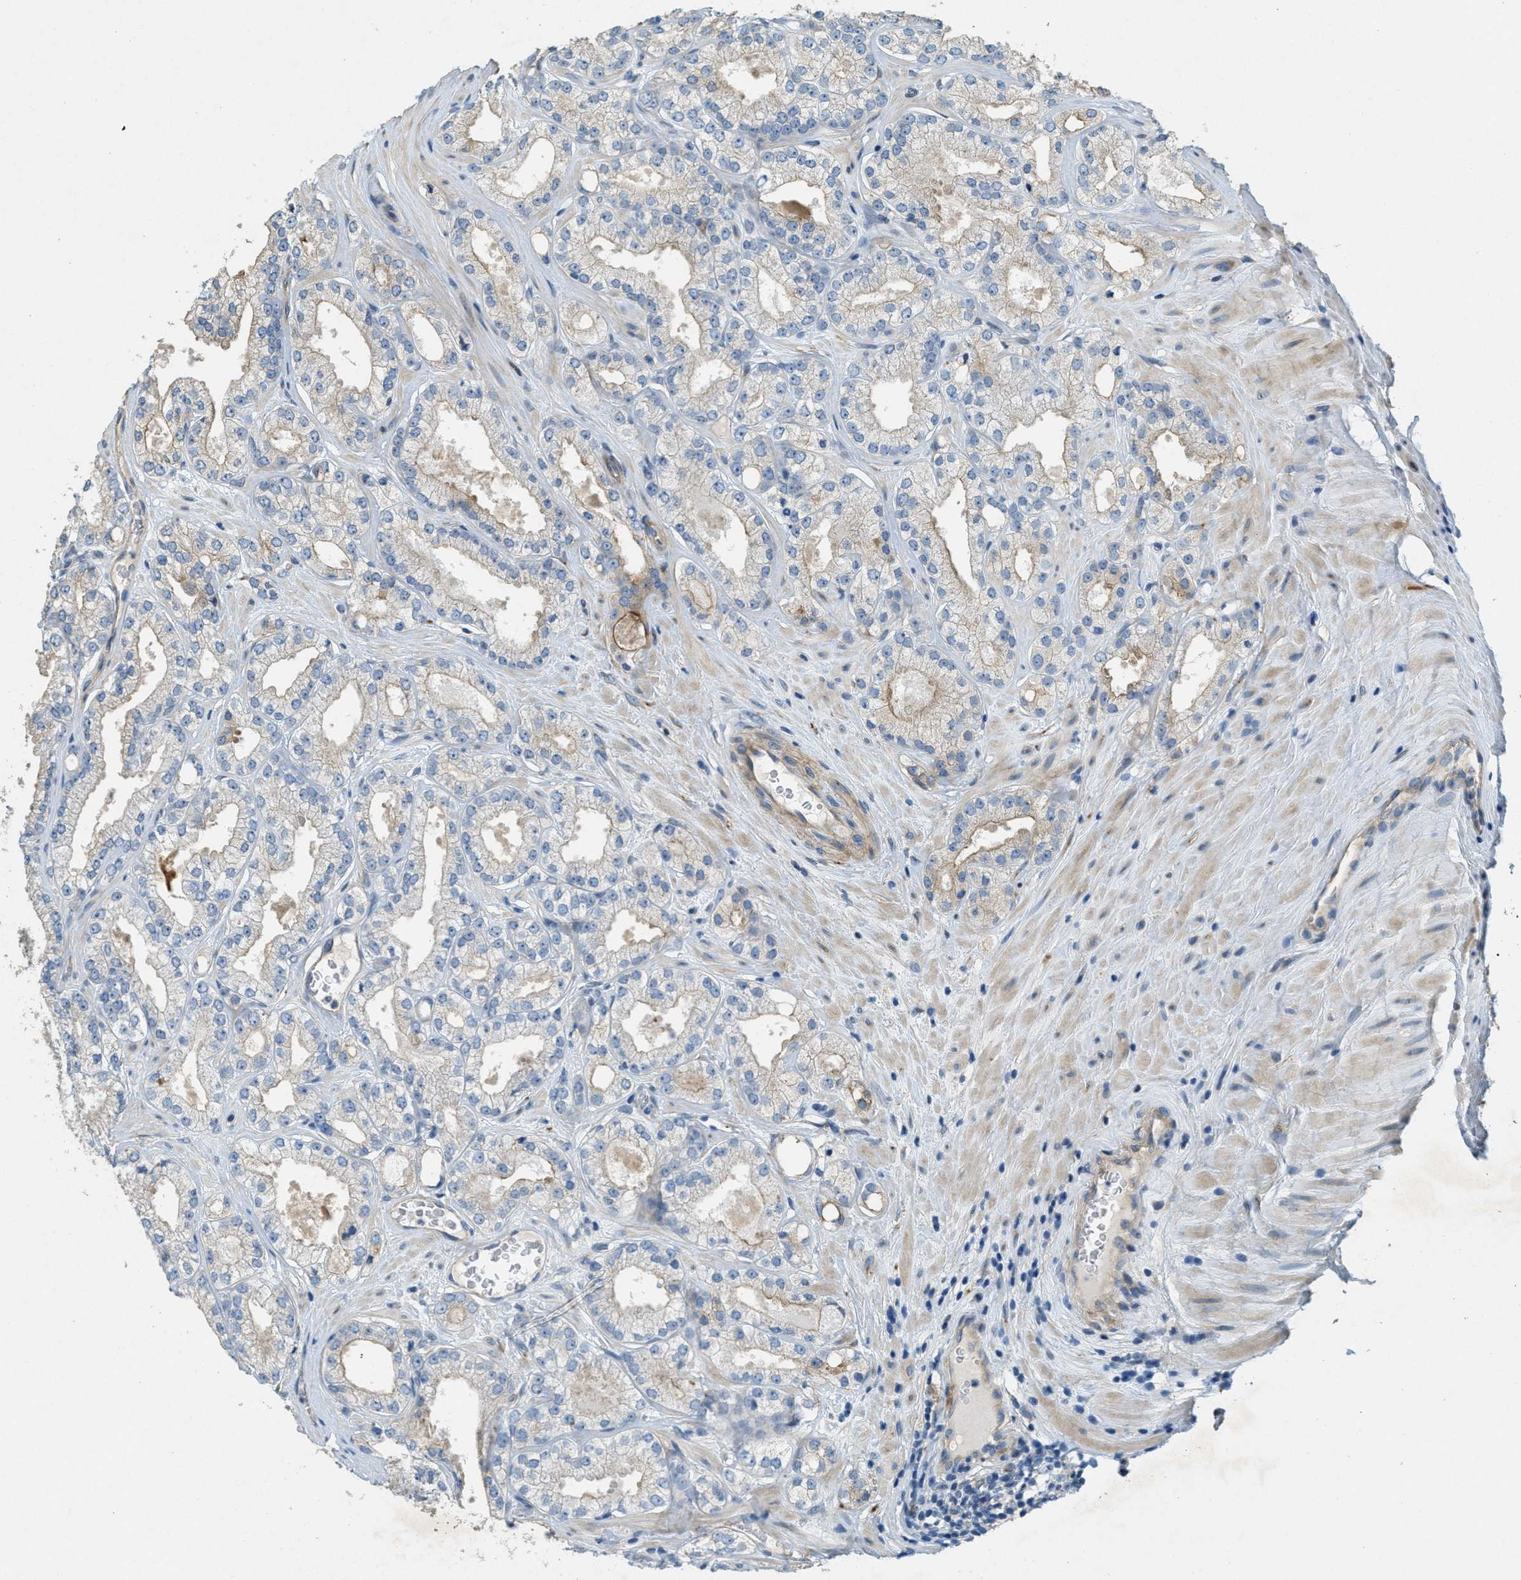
{"staining": {"intensity": "weak", "quantity": "<25%", "location": "cytoplasmic/membranous"}, "tissue": "prostate cancer", "cell_type": "Tumor cells", "image_type": "cancer", "snomed": [{"axis": "morphology", "description": "Adenocarcinoma, High grade"}, {"axis": "topography", "description": "Prostate"}], "caption": "The IHC photomicrograph has no significant positivity in tumor cells of prostate cancer (high-grade adenocarcinoma) tissue. Brightfield microscopy of immunohistochemistry stained with DAB (3,3'-diaminobenzidine) (brown) and hematoxylin (blue), captured at high magnification.", "gene": "ADCY5", "patient": {"sex": "male", "age": 71}}